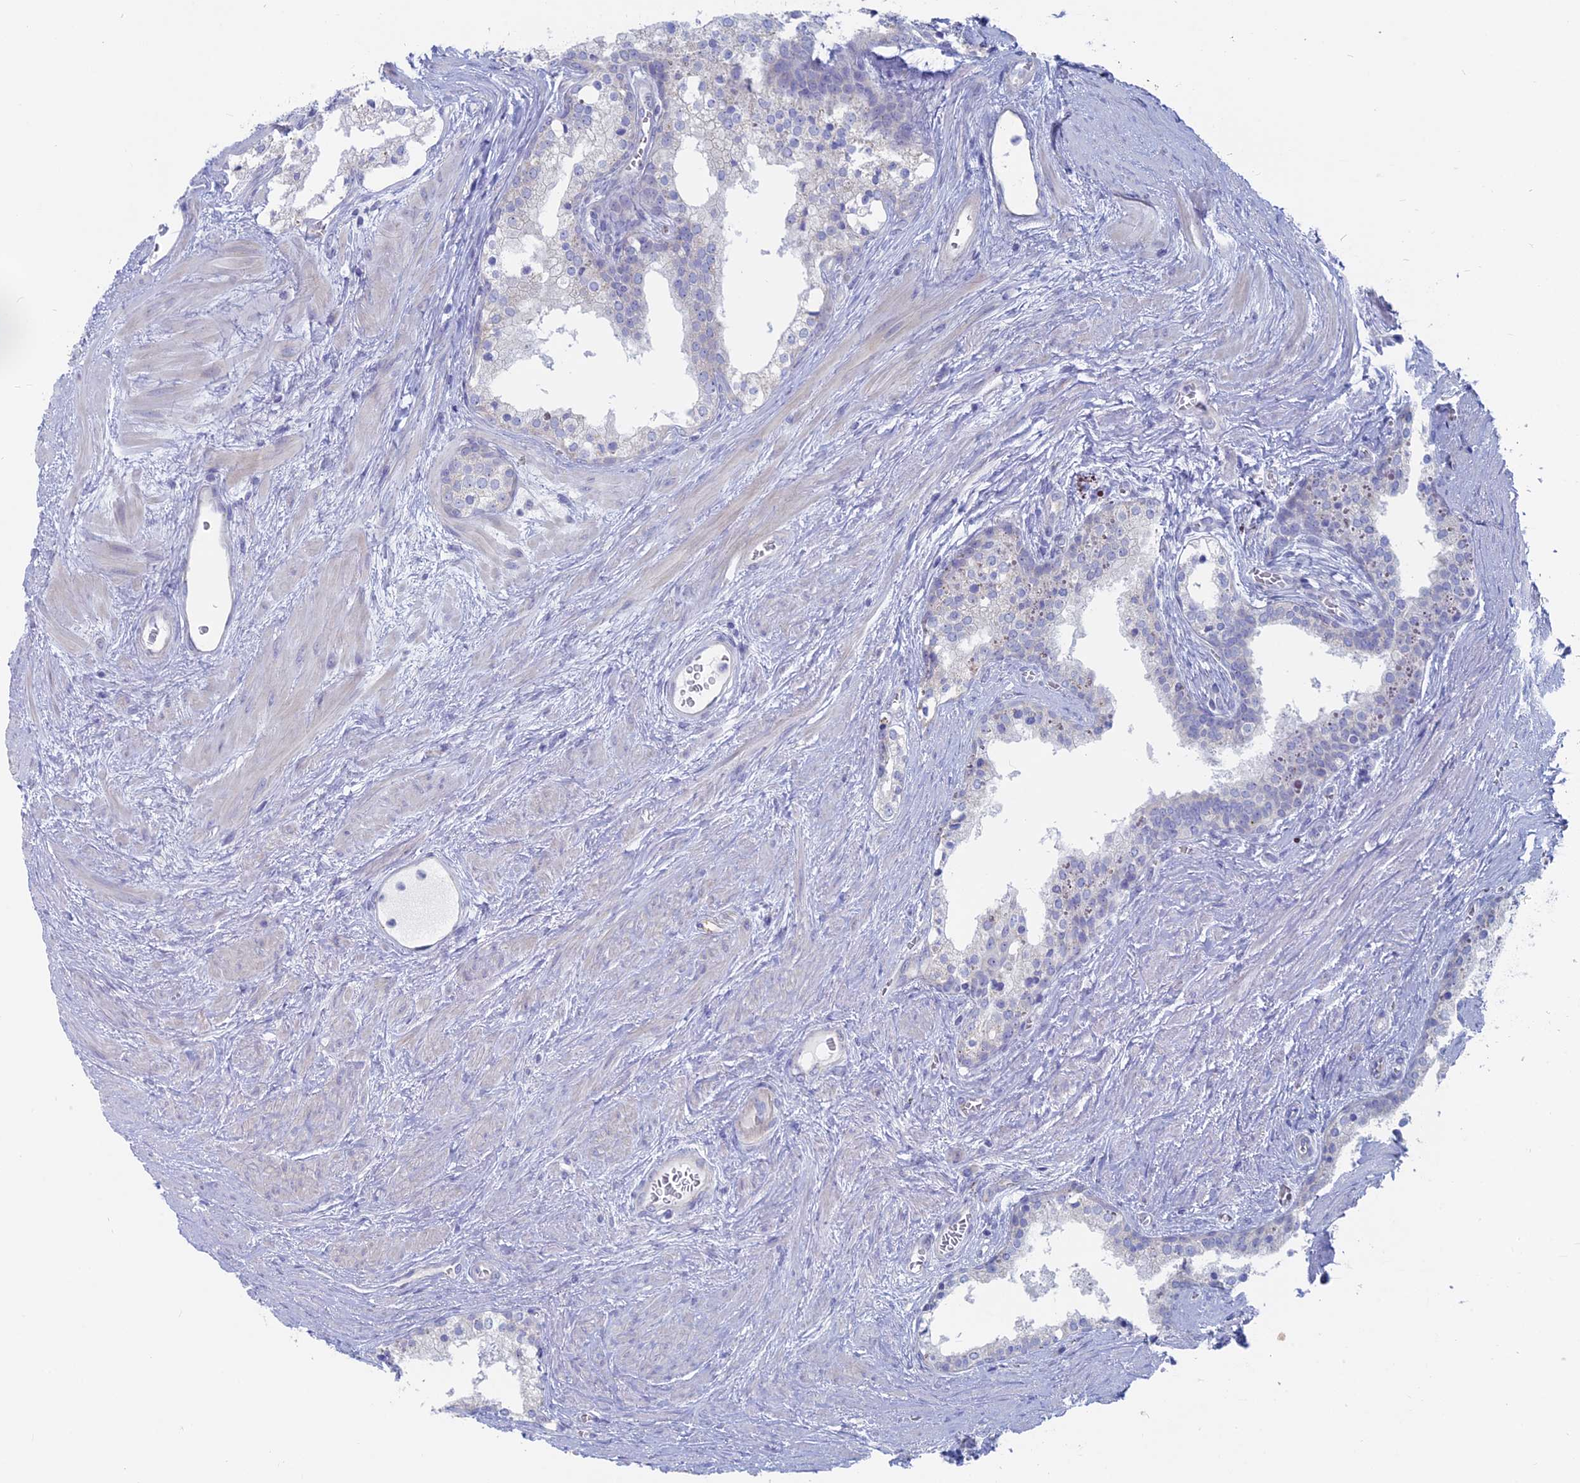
{"staining": {"intensity": "negative", "quantity": "none", "location": "none"}, "tissue": "prostate cancer", "cell_type": "Tumor cells", "image_type": "cancer", "snomed": [{"axis": "morphology", "description": "Adenocarcinoma, High grade"}, {"axis": "topography", "description": "Prostate"}], "caption": "This micrograph is of prostate cancer stained with immunohistochemistry (IHC) to label a protein in brown with the nuclei are counter-stained blue. There is no positivity in tumor cells.", "gene": "TBC1D30", "patient": {"sex": "male", "age": 56}}